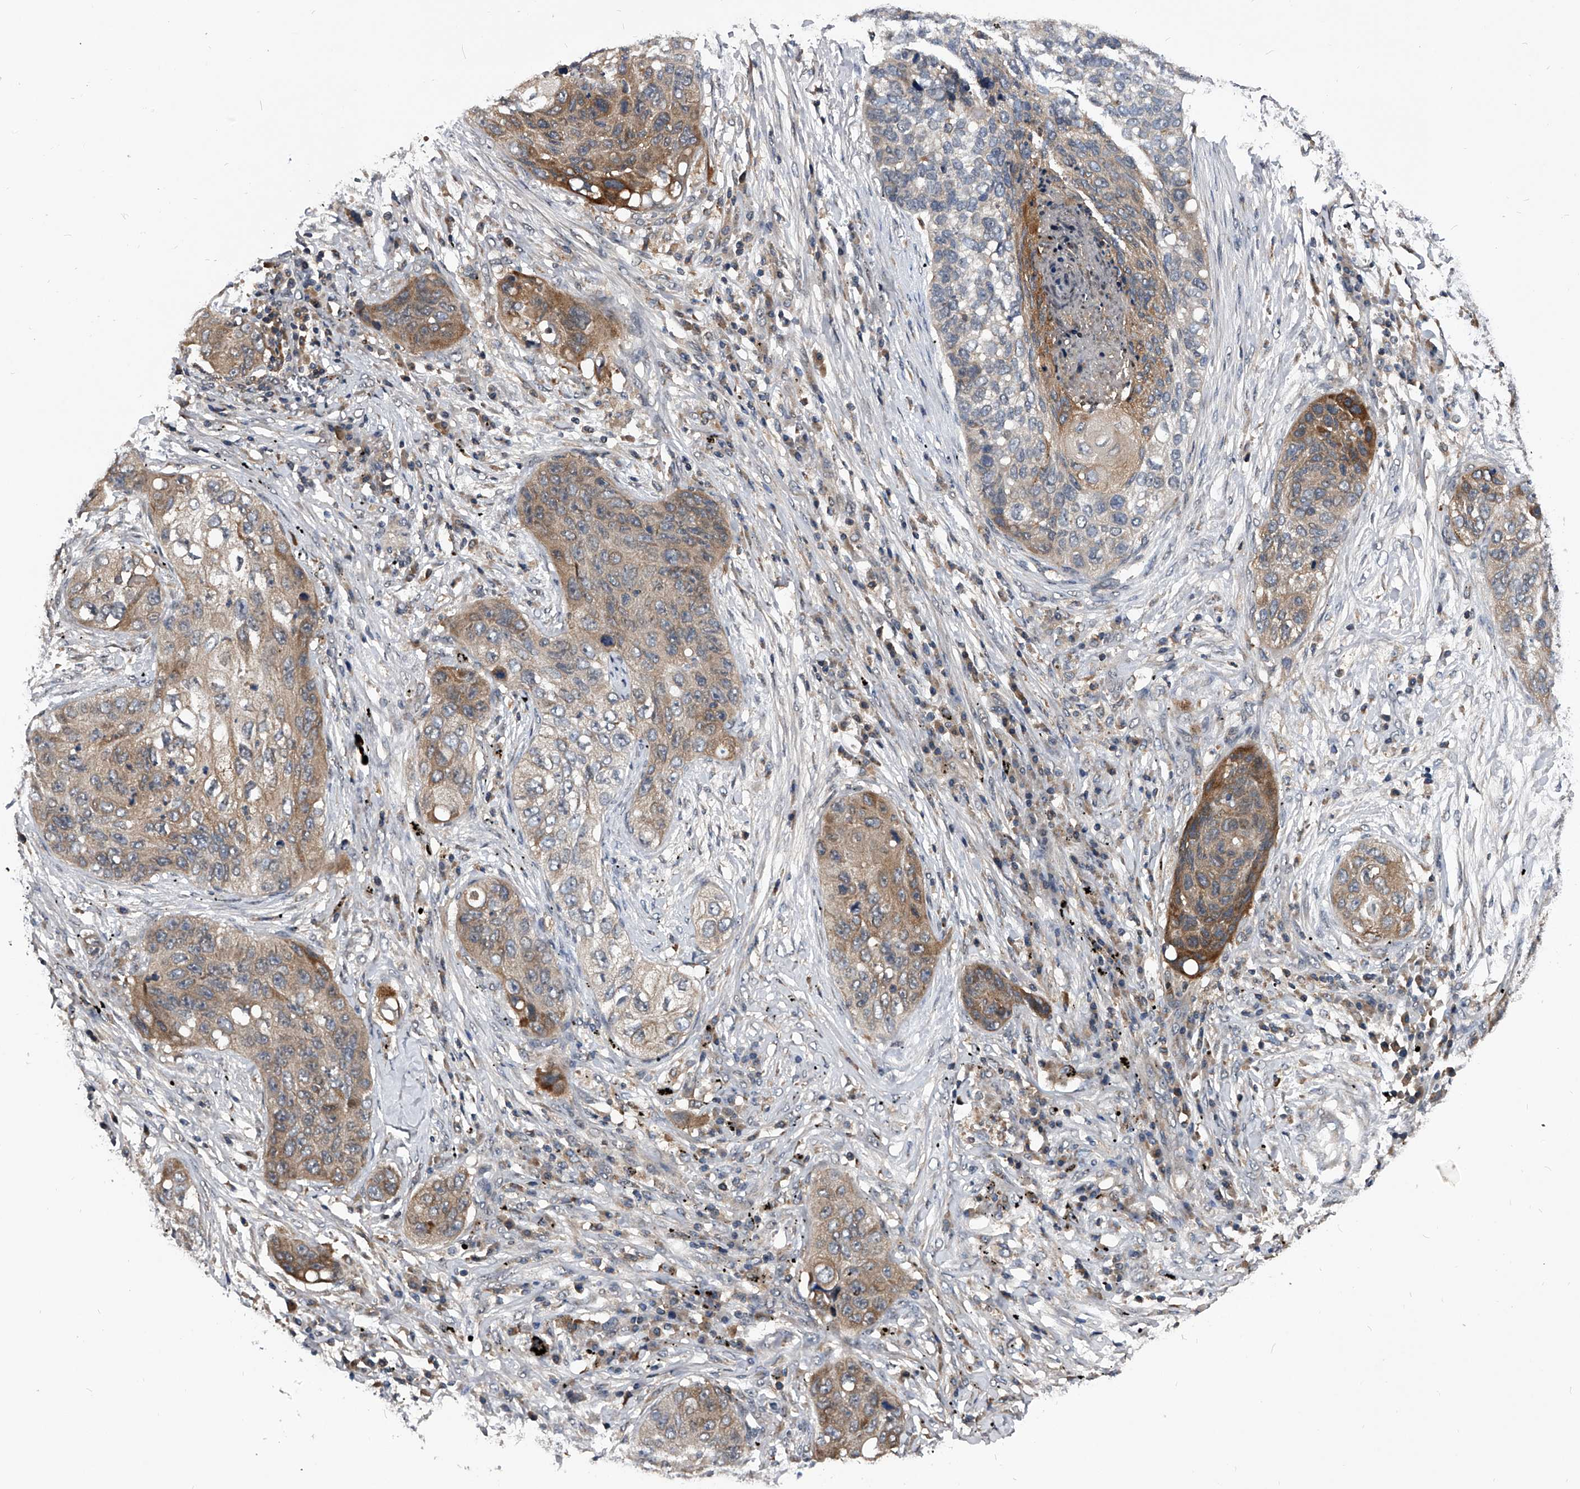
{"staining": {"intensity": "weak", "quantity": "<25%", "location": "cytoplasmic/membranous"}, "tissue": "lung cancer", "cell_type": "Tumor cells", "image_type": "cancer", "snomed": [{"axis": "morphology", "description": "Squamous cell carcinoma, NOS"}, {"axis": "topography", "description": "Lung"}], "caption": "High power microscopy histopathology image of an immunohistochemistry histopathology image of lung cancer, revealing no significant positivity in tumor cells.", "gene": "ZNF30", "patient": {"sex": "female", "age": 63}}